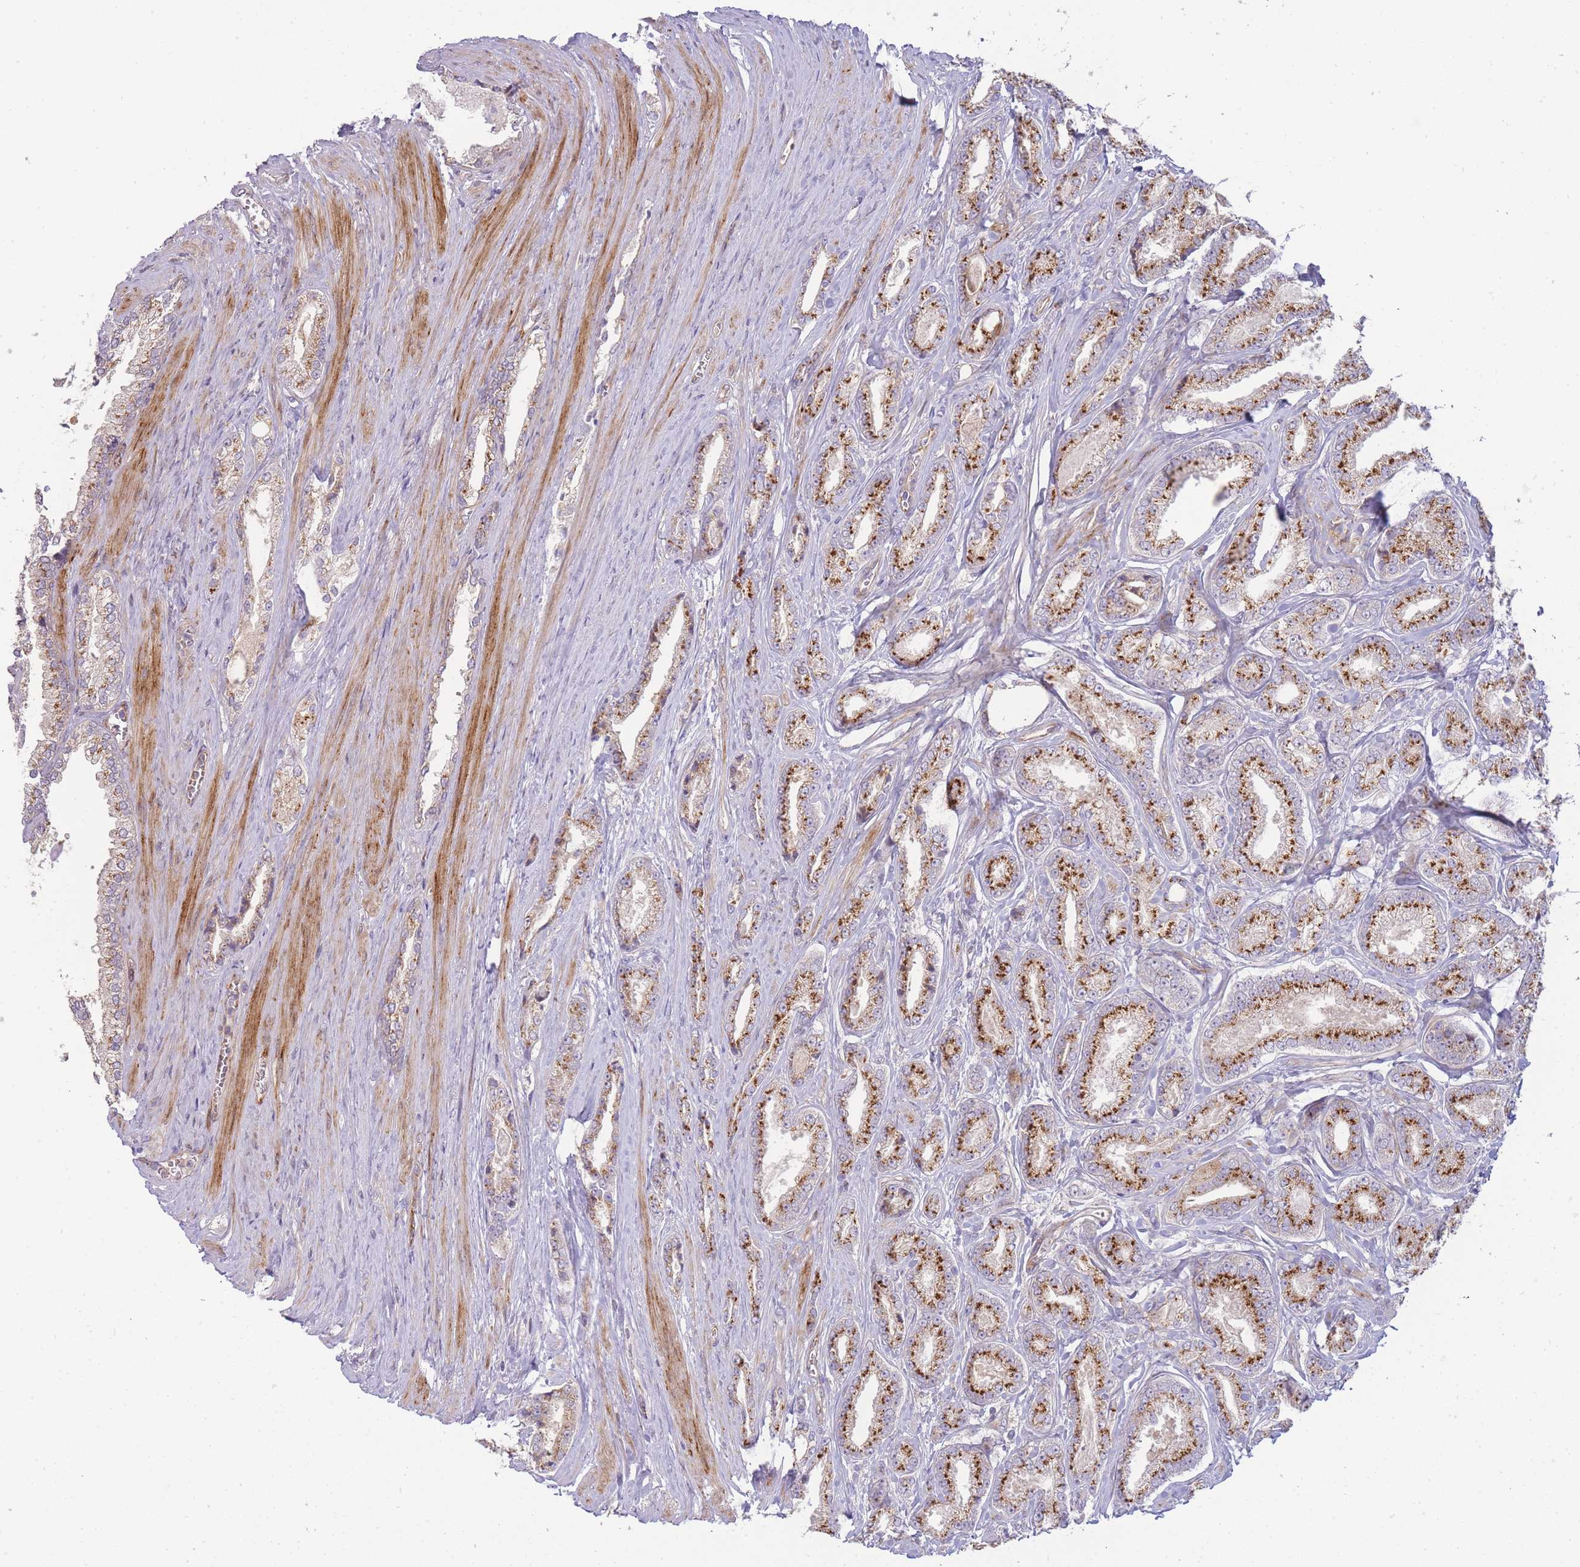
{"staining": {"intensity": "strong", "quantity": "25%-75%", "location": "cytoplasmic/membranous"}, "tissue": "prostate cancer", "cell_type": "Tumor cells", "image_type": "cancer", "snomed": [{"axis": "morphology", "description": "Adenocarcinoma, NOS"}, {"axis": "topography", "description": "Prostate and seminal vesicle, NOS"}], "caption": "Prostate adenocarcinoma was stained to show a protein in brown. There is high levels of strong cytoplasmic/membranous expression in about 25%-75% of tumor cells.", "gene": "ATP5MC2", "patient": {"sex": "male", "age": 76}}